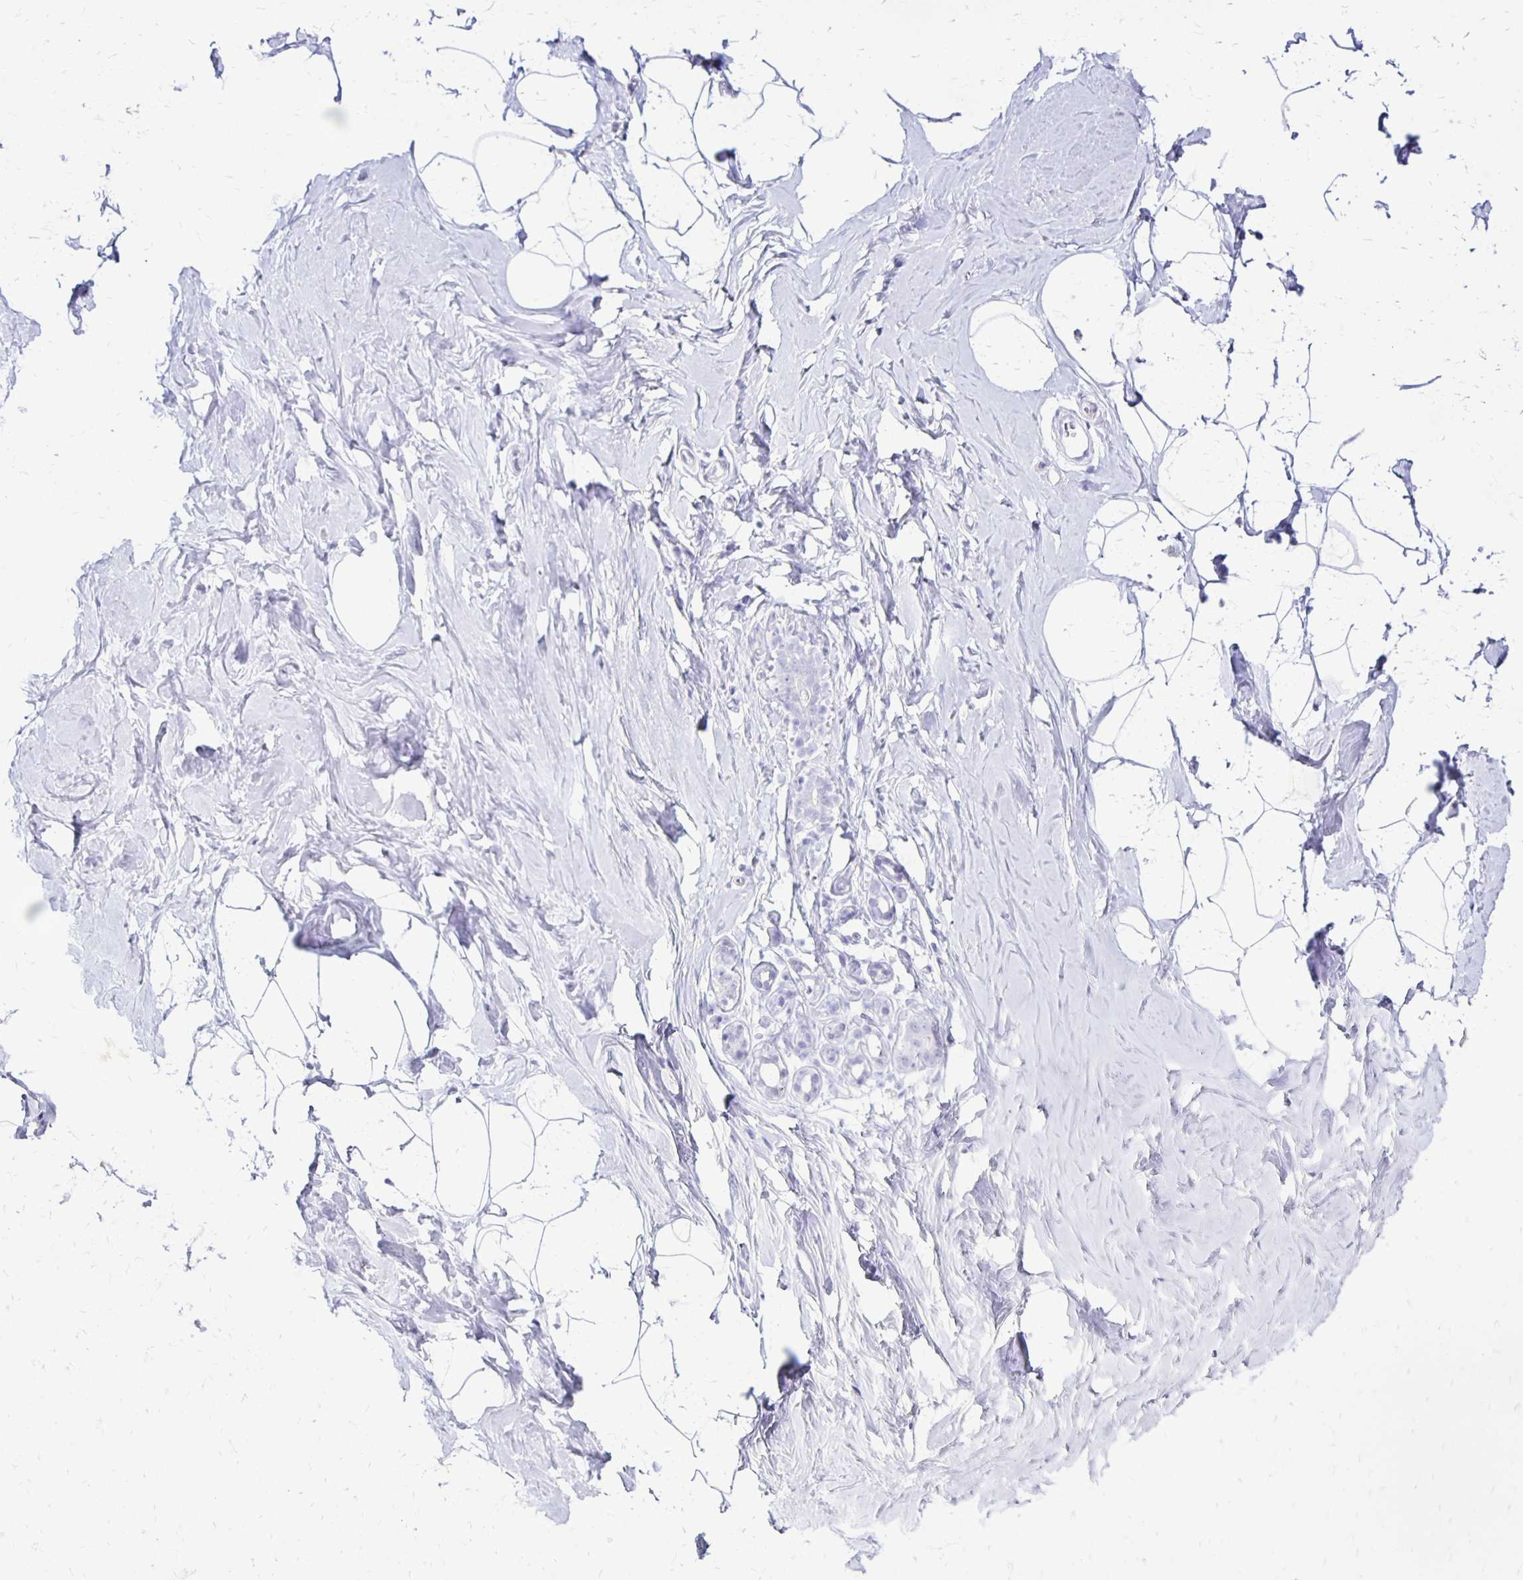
{"staining": {"intensity": "negative", "quantity": "none", "location": "none"}, "tissue": "breast", "cell_type": "Adipocytes", "image_type": "normal", "snomed": [{"axis": "morphology", "description": "Normal tissue, NOS"}, {"axis": "topography", "description": "Breast"}], "caption": "A photomicrograph of human breast is negative for staining in adipocytes. Brightfield microscopy of immunohistochemistry (IHC) stained with DAB (3,3'-diaminobenzidine) (brown) and hematoxylin (blue), captured at high magnification.", "gene": "RYR1", "patient": {"sex": "female", "age": 32}}